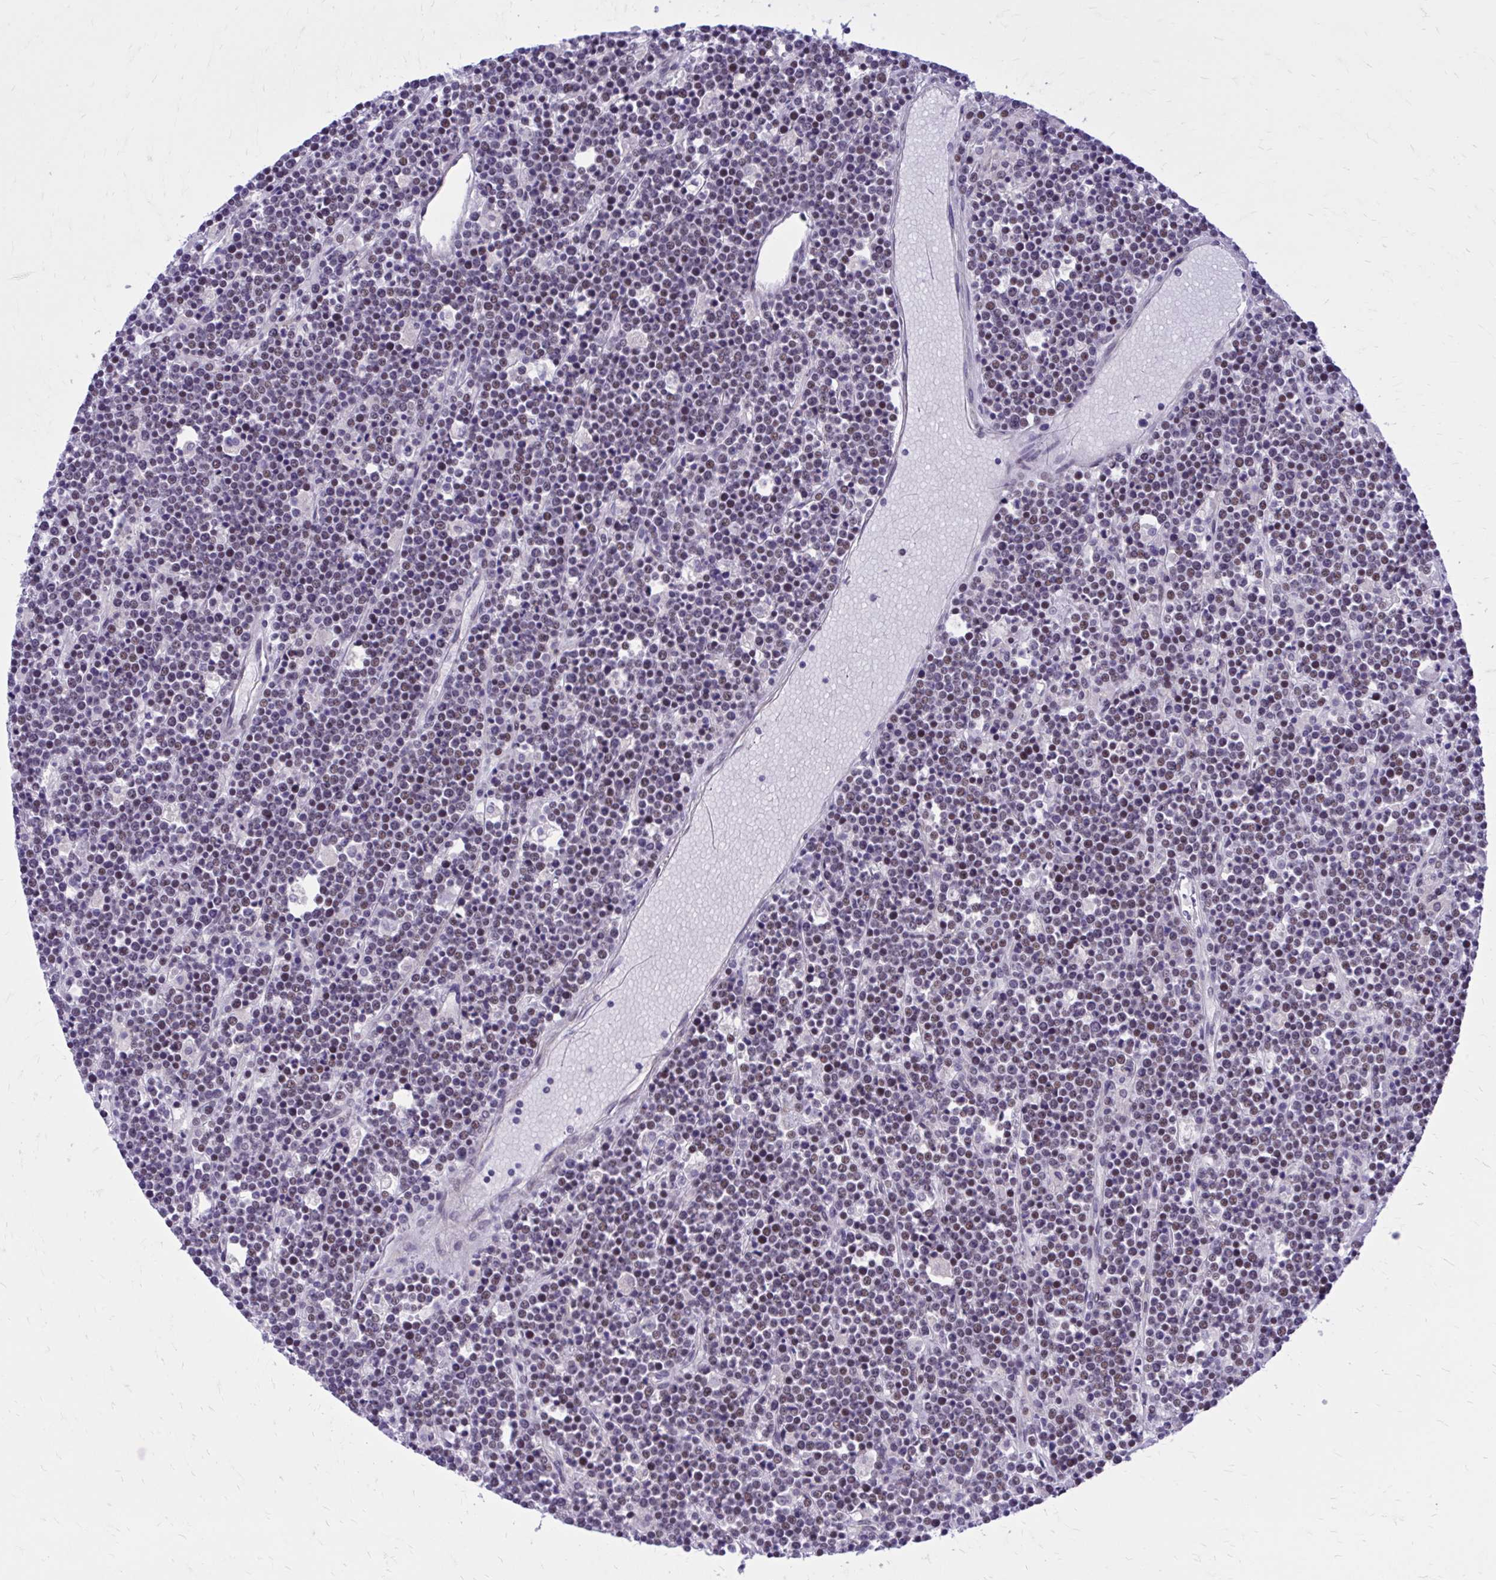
{"staining": {"intensity": "moderate", "quantity": "25%-75%", "location": "nuclear"}, "tissue": "lymphoma", "cell_type": "Tumor cells", "image_type": "cancer", "snomed": [{"axis": "morphology", "description": "Malignant lymphoma, non-Hodgkin's type, High grade"}, {"axis": "topography", "description": "Ovary"}], "caption": "Moderate nuclear staining for a protein is appreciated in approximately 25%-75% of tumor cells of malignant lymphoma, non-Hodgkin's type (high-grade) using immunohistochemistry.", "gene": "ZBTB25", "patient": {"sex": "female", "age": 56}}